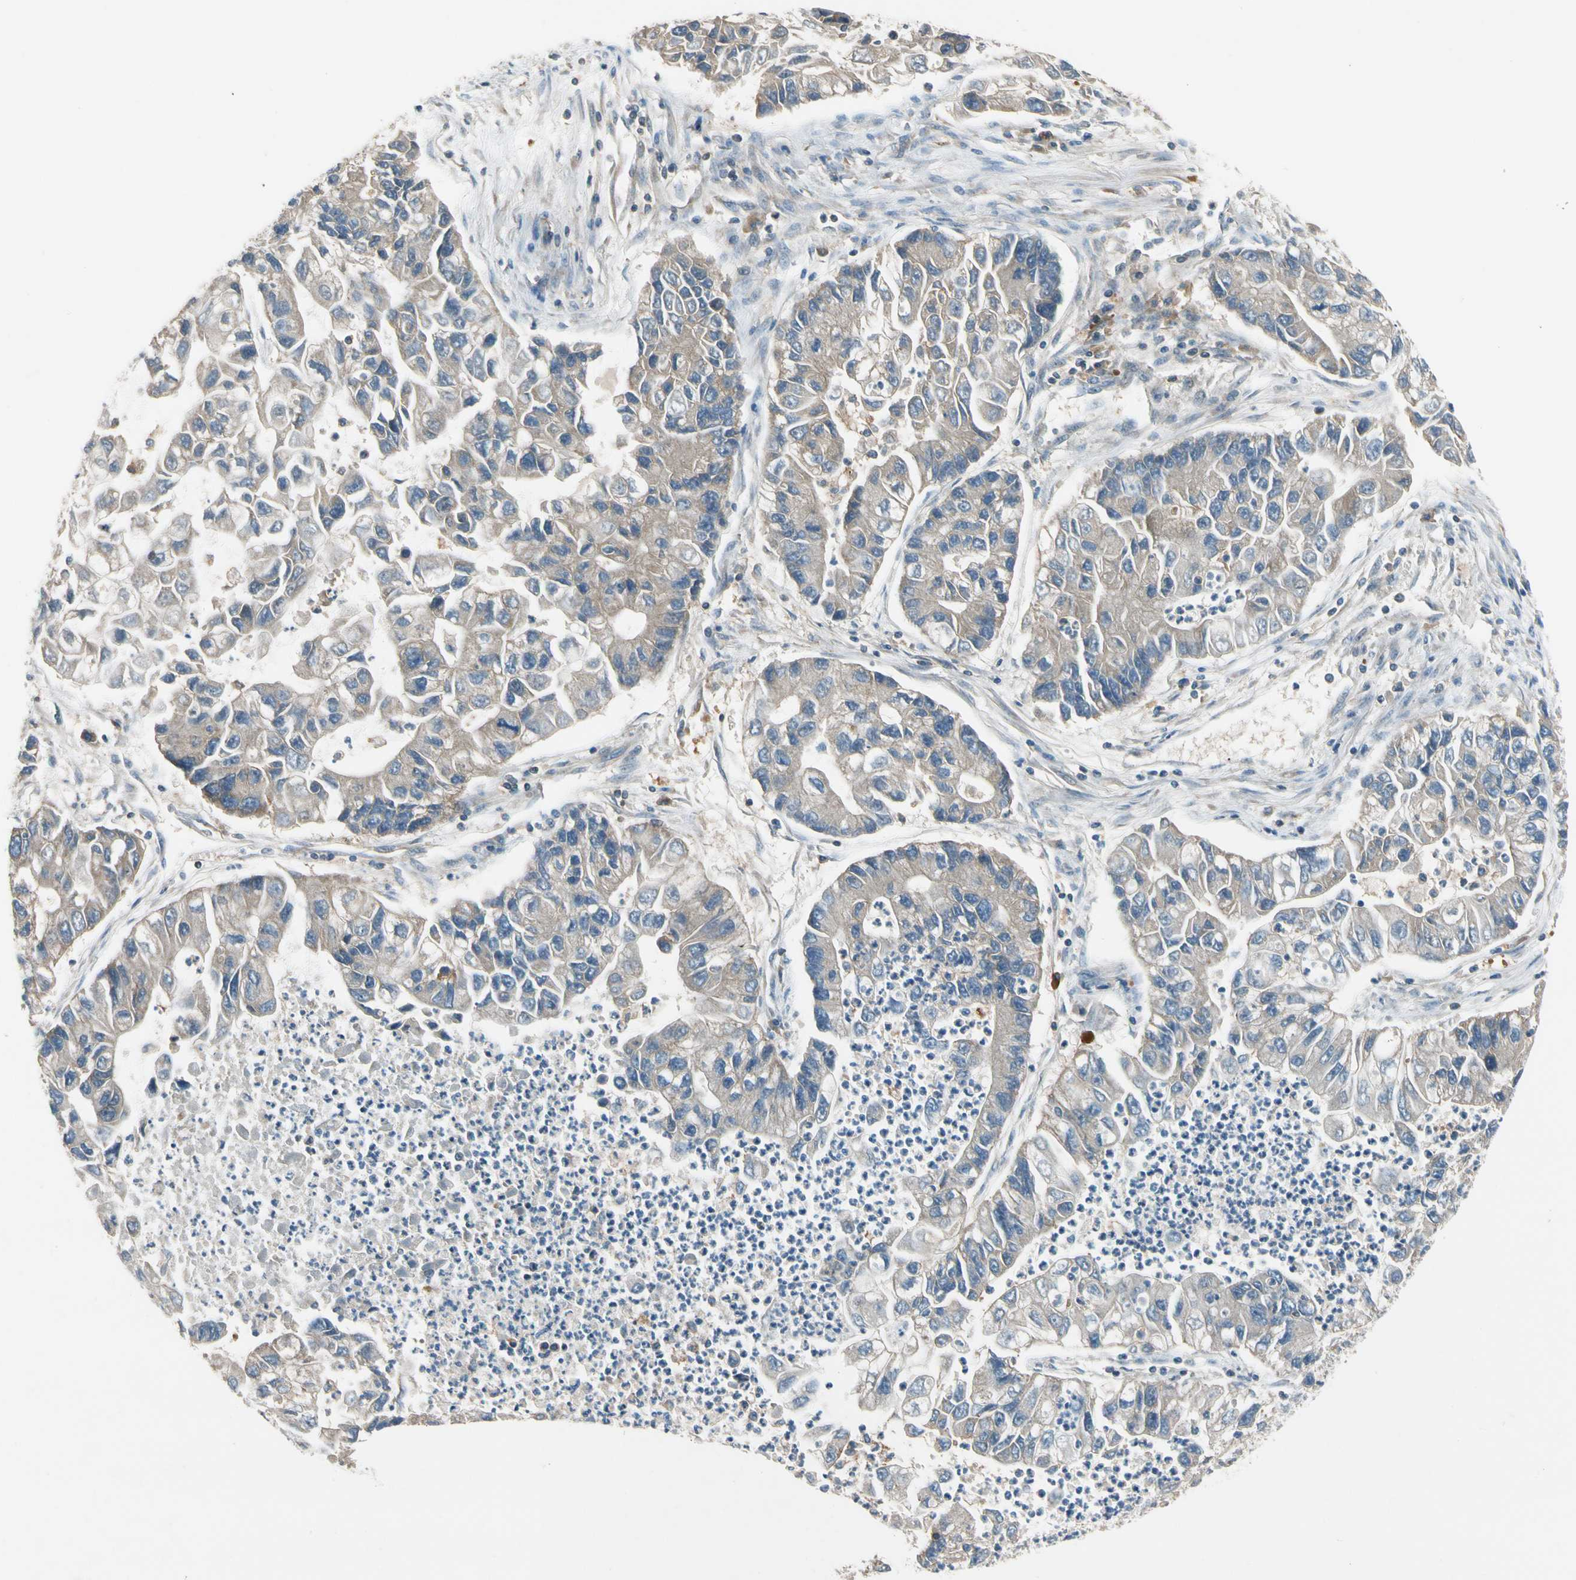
{"staining": {"intensity": "weak", "quantity": "<25%", "location": "cytoplasmic/membranous"}, "tissue": "lung cancer", "cell_type": "Tumor cells", "image_type": "cancer", "snomed": [{"axis": "morphology", "description": "Adenocarcinoma, NOS"}, {"axis": "topography", "description": "Lung"}], "caption": "The immunohistochemistry (IHC) image has no significant expression in tumor cells of lung cancer (adenocarcinoma) tissue.", "gene": "MST1R", "patient": {"sex": "female", "age": 51}}